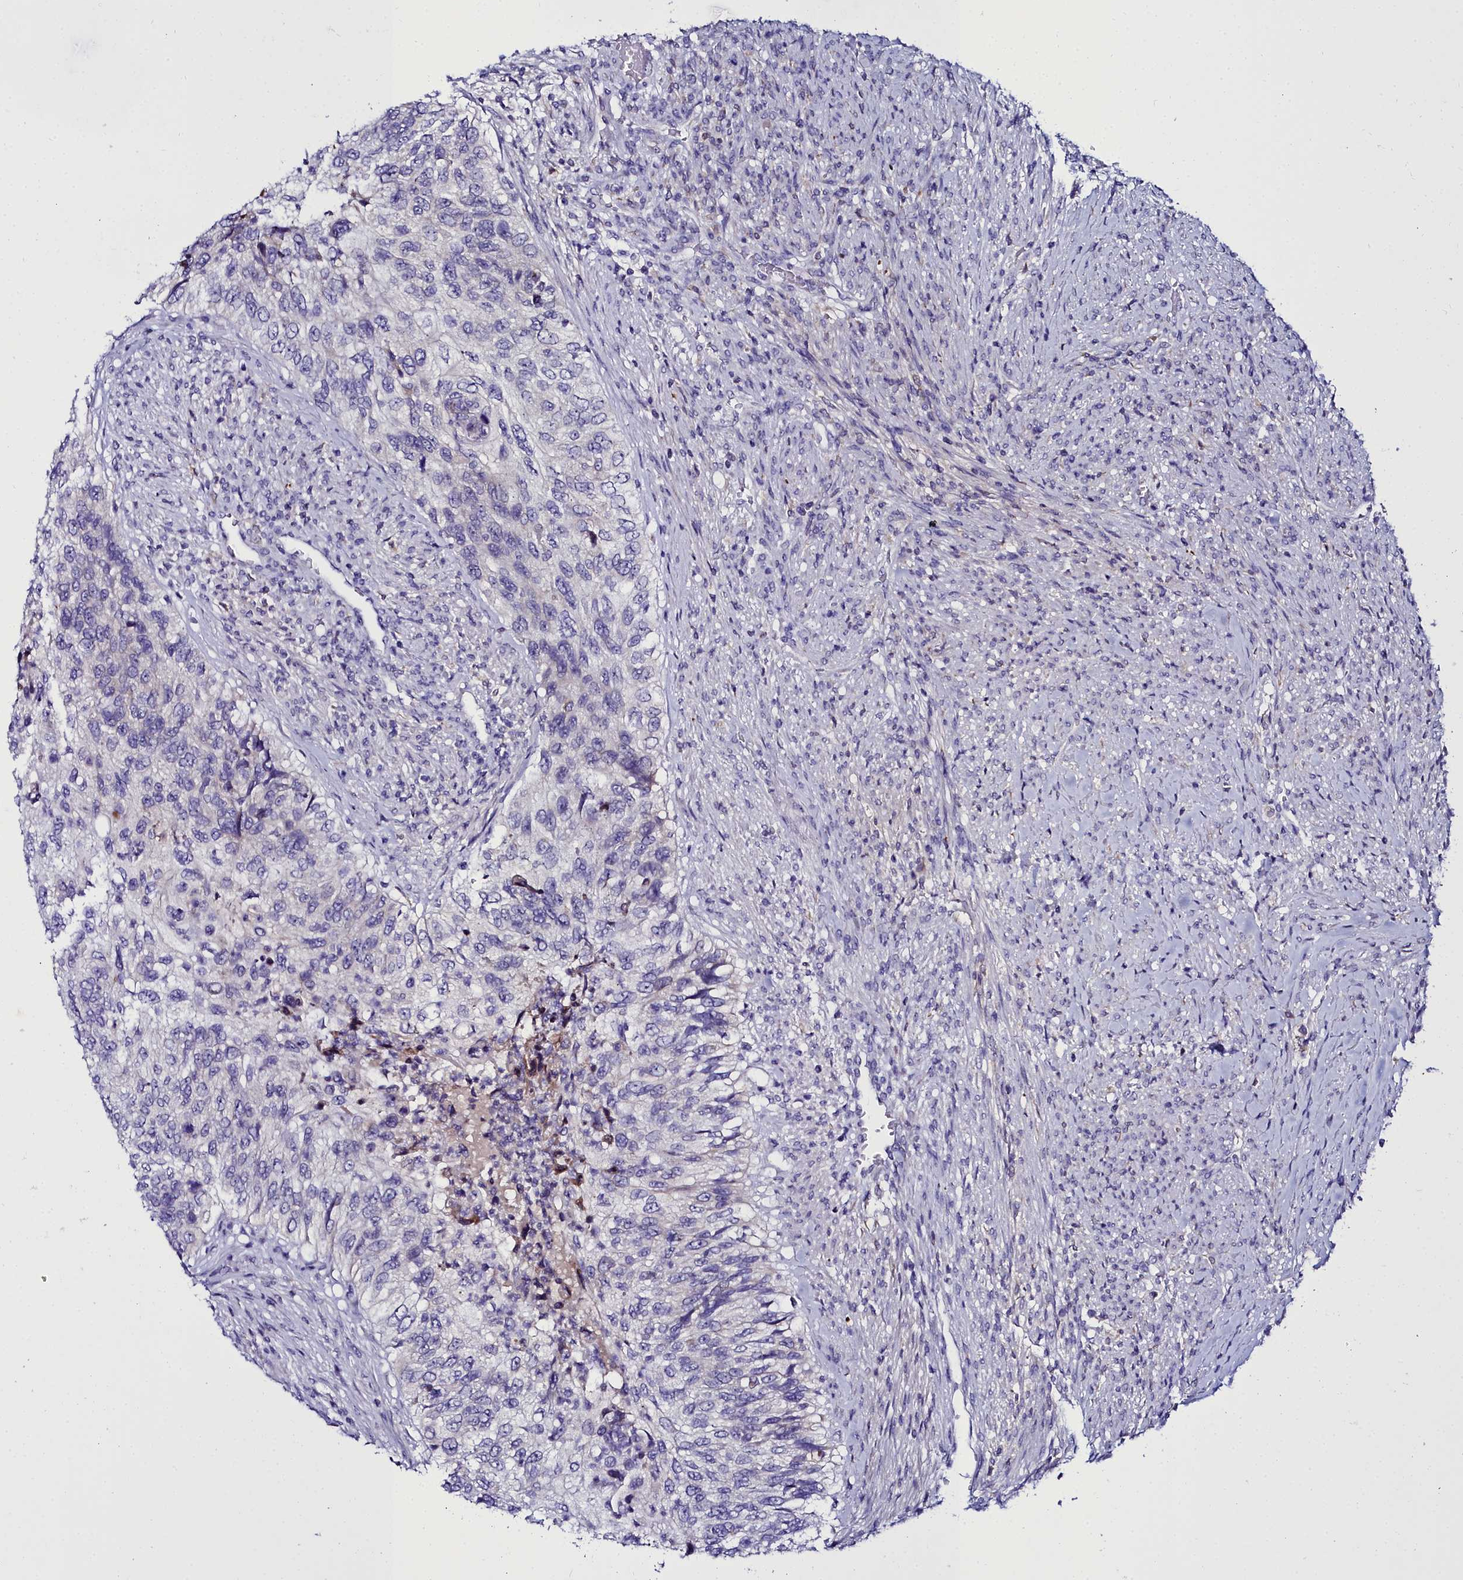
{"staining": {"intensity": "negative", "quantity": "none", "location": "none"}, "tissue": "urothelial cancer", "cell_type": "Tumor cells", "image_type": "cancer", "snomed": [{"axis": "morphology", "description": "Urothelial carcinoma, High grade"}, {"axis": "topography", "description": "Urinary bladder"}], "caption": "High magnification brightfield microscopy of urothelial cancer stained with DAB (3,3'-diaminobenzidine) (brown) and counterstained with hematoxylin (blue): tumor cells show no significant expression.", "gene": "ELAPOR2", "patient": {"sex": "female", "age": 60}}